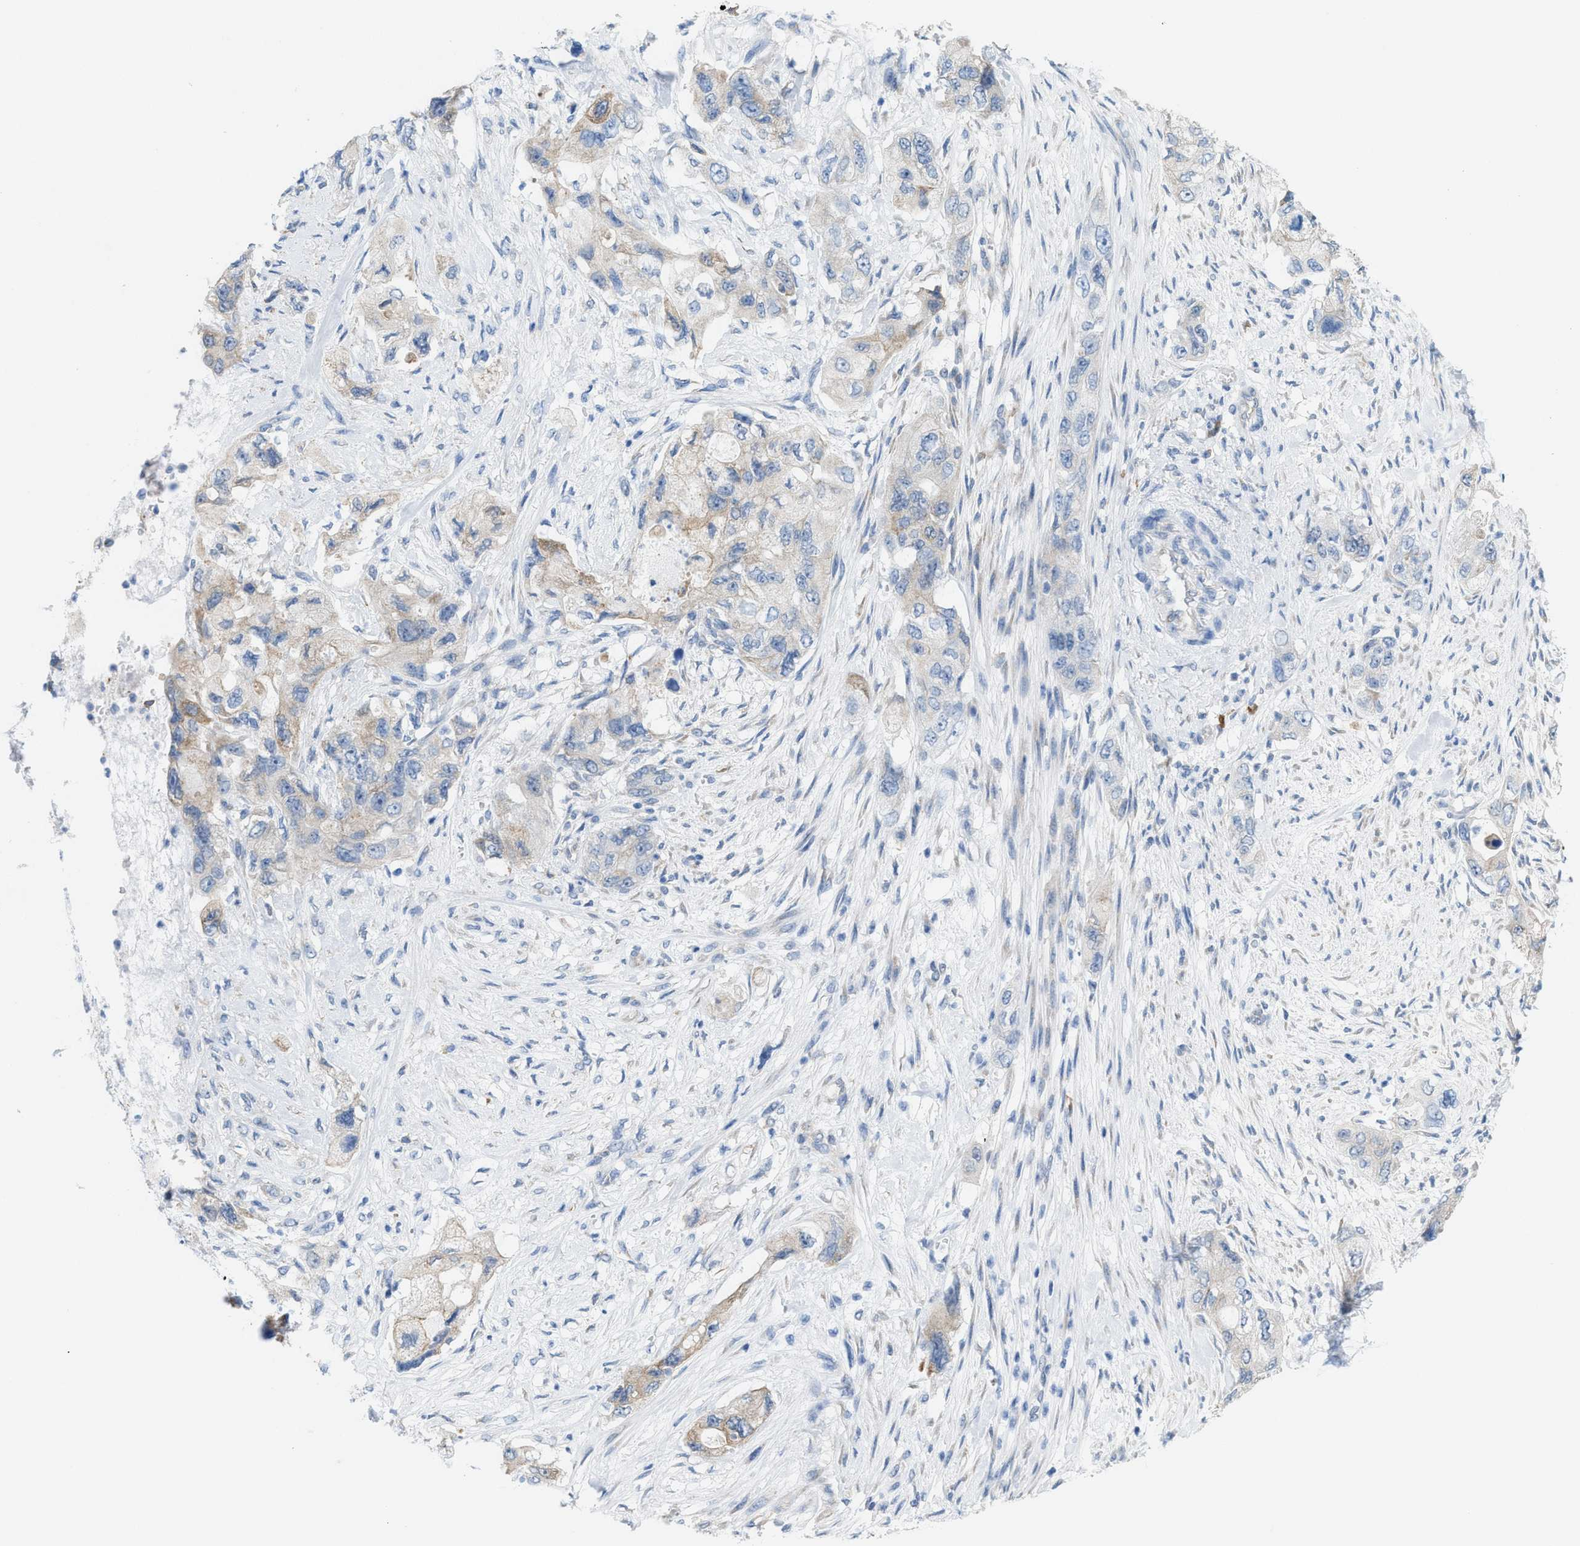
{"staining": {"intensity": "weak", "quantity": "<25%", "location": "cytoplasmic/membranous"}, "tissue": "pancreatic cancer", "cell_type": "Tumor cells", "image_type": "cancer", "snomed": [{"axis": "morphology", "description": "Adenocarcinoma, NOS"}, {"axis": "topography", "description": "Pancreas"}], "caption": "IHC photomicrograph of pancreatic adenocarcinoma stained for a protein (brown), which shows no positivity in tumor cells.", "gene": "KIFC3", "patient": {"sex": "female", "age": 73}}